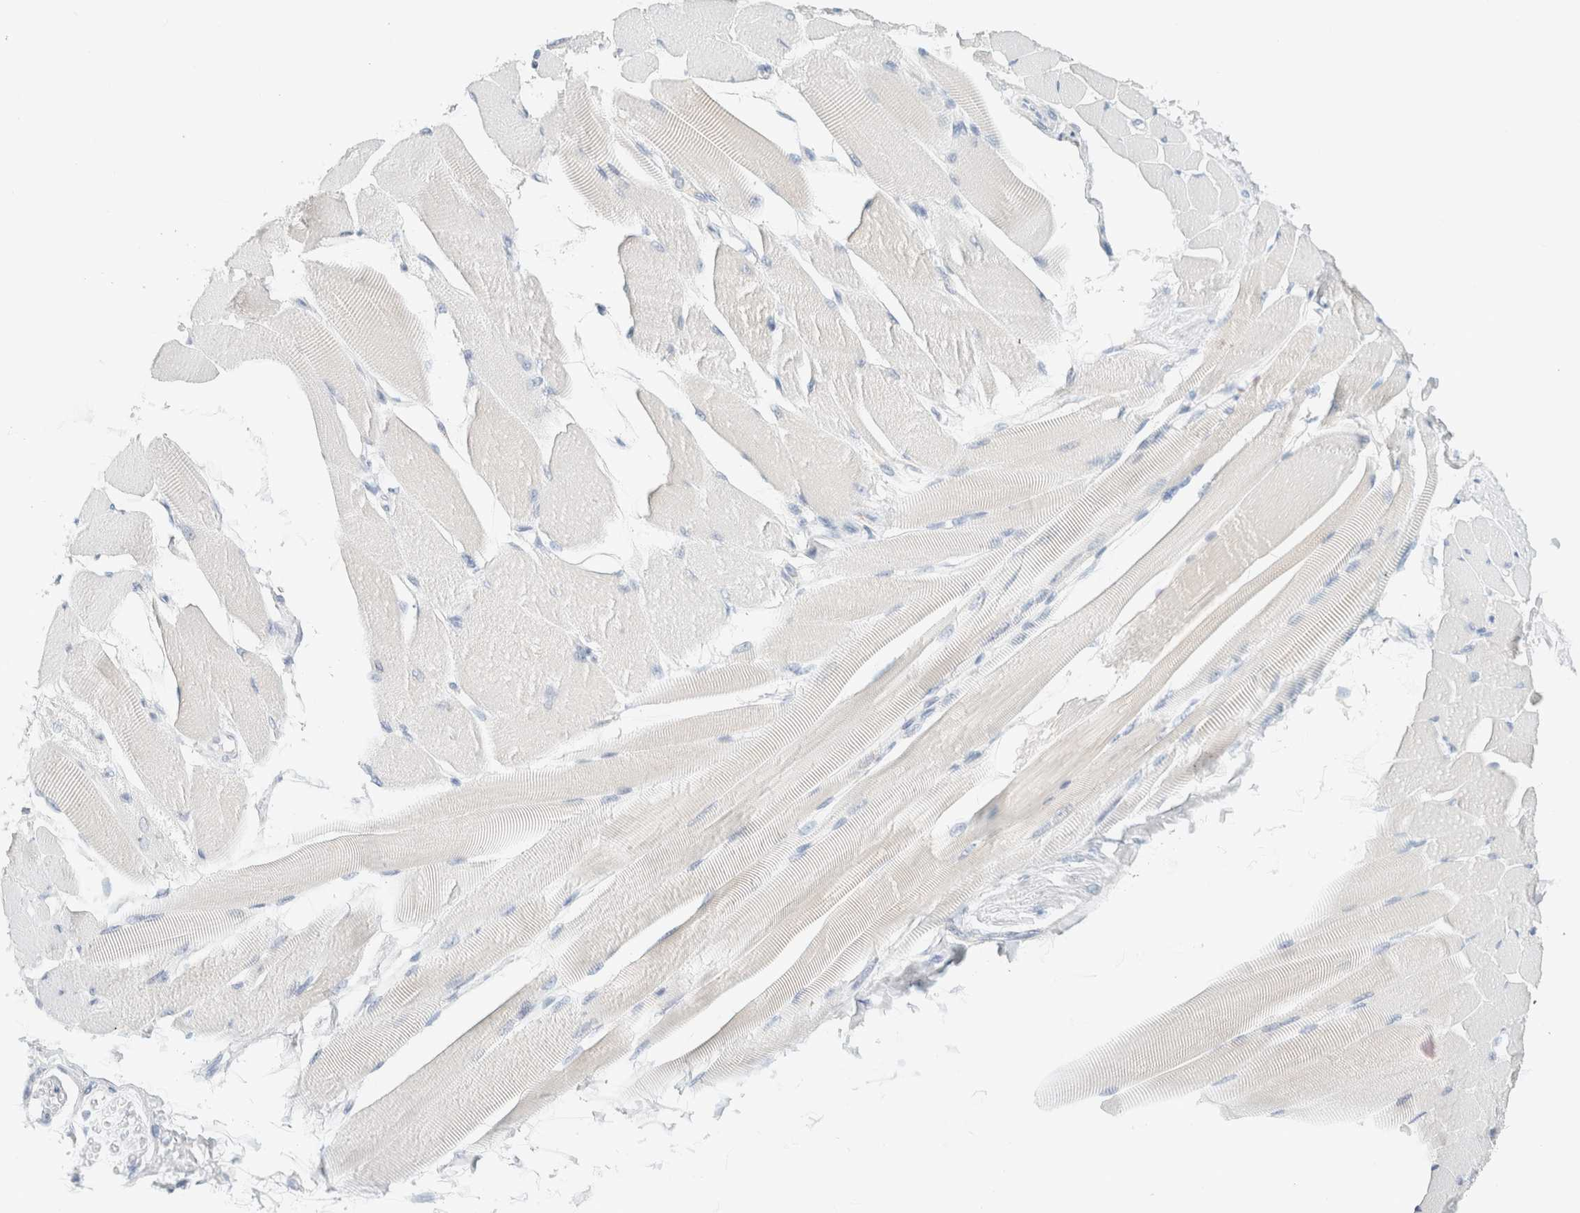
{"staining": {"intensity": "negative", "quantity": "none", "location": "none"}, "tissue": "skeletal muscle", "cell_type": "Myocytes", "image_type": "normal", "snomed": [{"axis": "morphology", "description": "Normal tissue, NOS"}, {"axis": "topography", "description": "Skeletal muscle"}, {"axis": "topography", "description": "Peripheral nerve tissue"}], "caption": "IHC of benign human skeletal muscle demonstrates no positivity in myocytes.", "gene": "CPQ", "patient": {"sex": "female", "age": 84}}